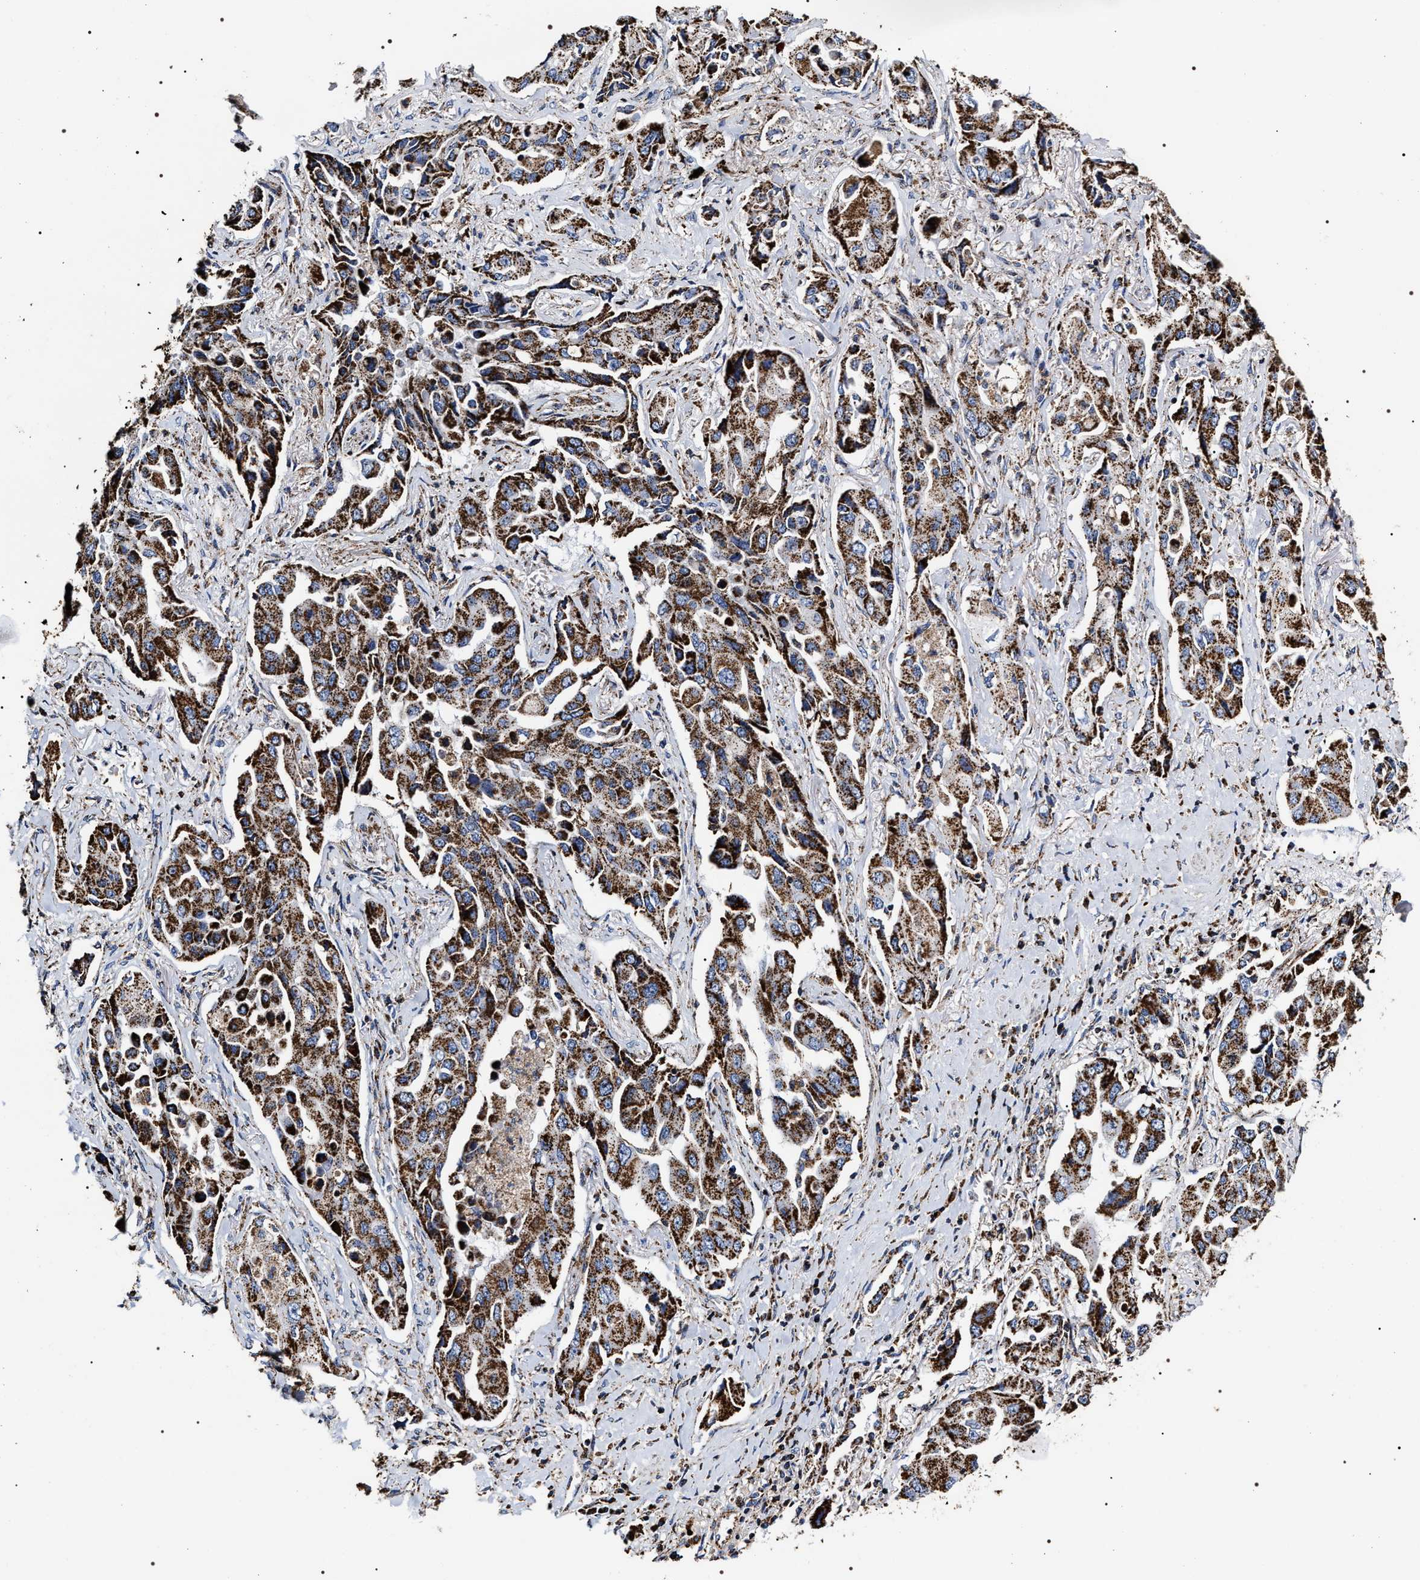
{"staining": {"intensity": "strong", "quantity": ">75%", "location": "cytoplasmic/membranous"}, "tissue": "lung cancer", "cell_type": "Tumor cells", "image_type": "cancer", "snomed": [{"axis": "morphology", "description": "Adenocarcinoma, NOS"}, {"axis": "topography", "description": "Lung"}], "caption": "DAB immunohistochemical staining of human lung cancer (adenocarcinoma) shows strong cytoplasmic/membranous protein expression in about >75% of tumor cells.", "gene": "COG5", "patient": {"sex": "female", "age": 65}}